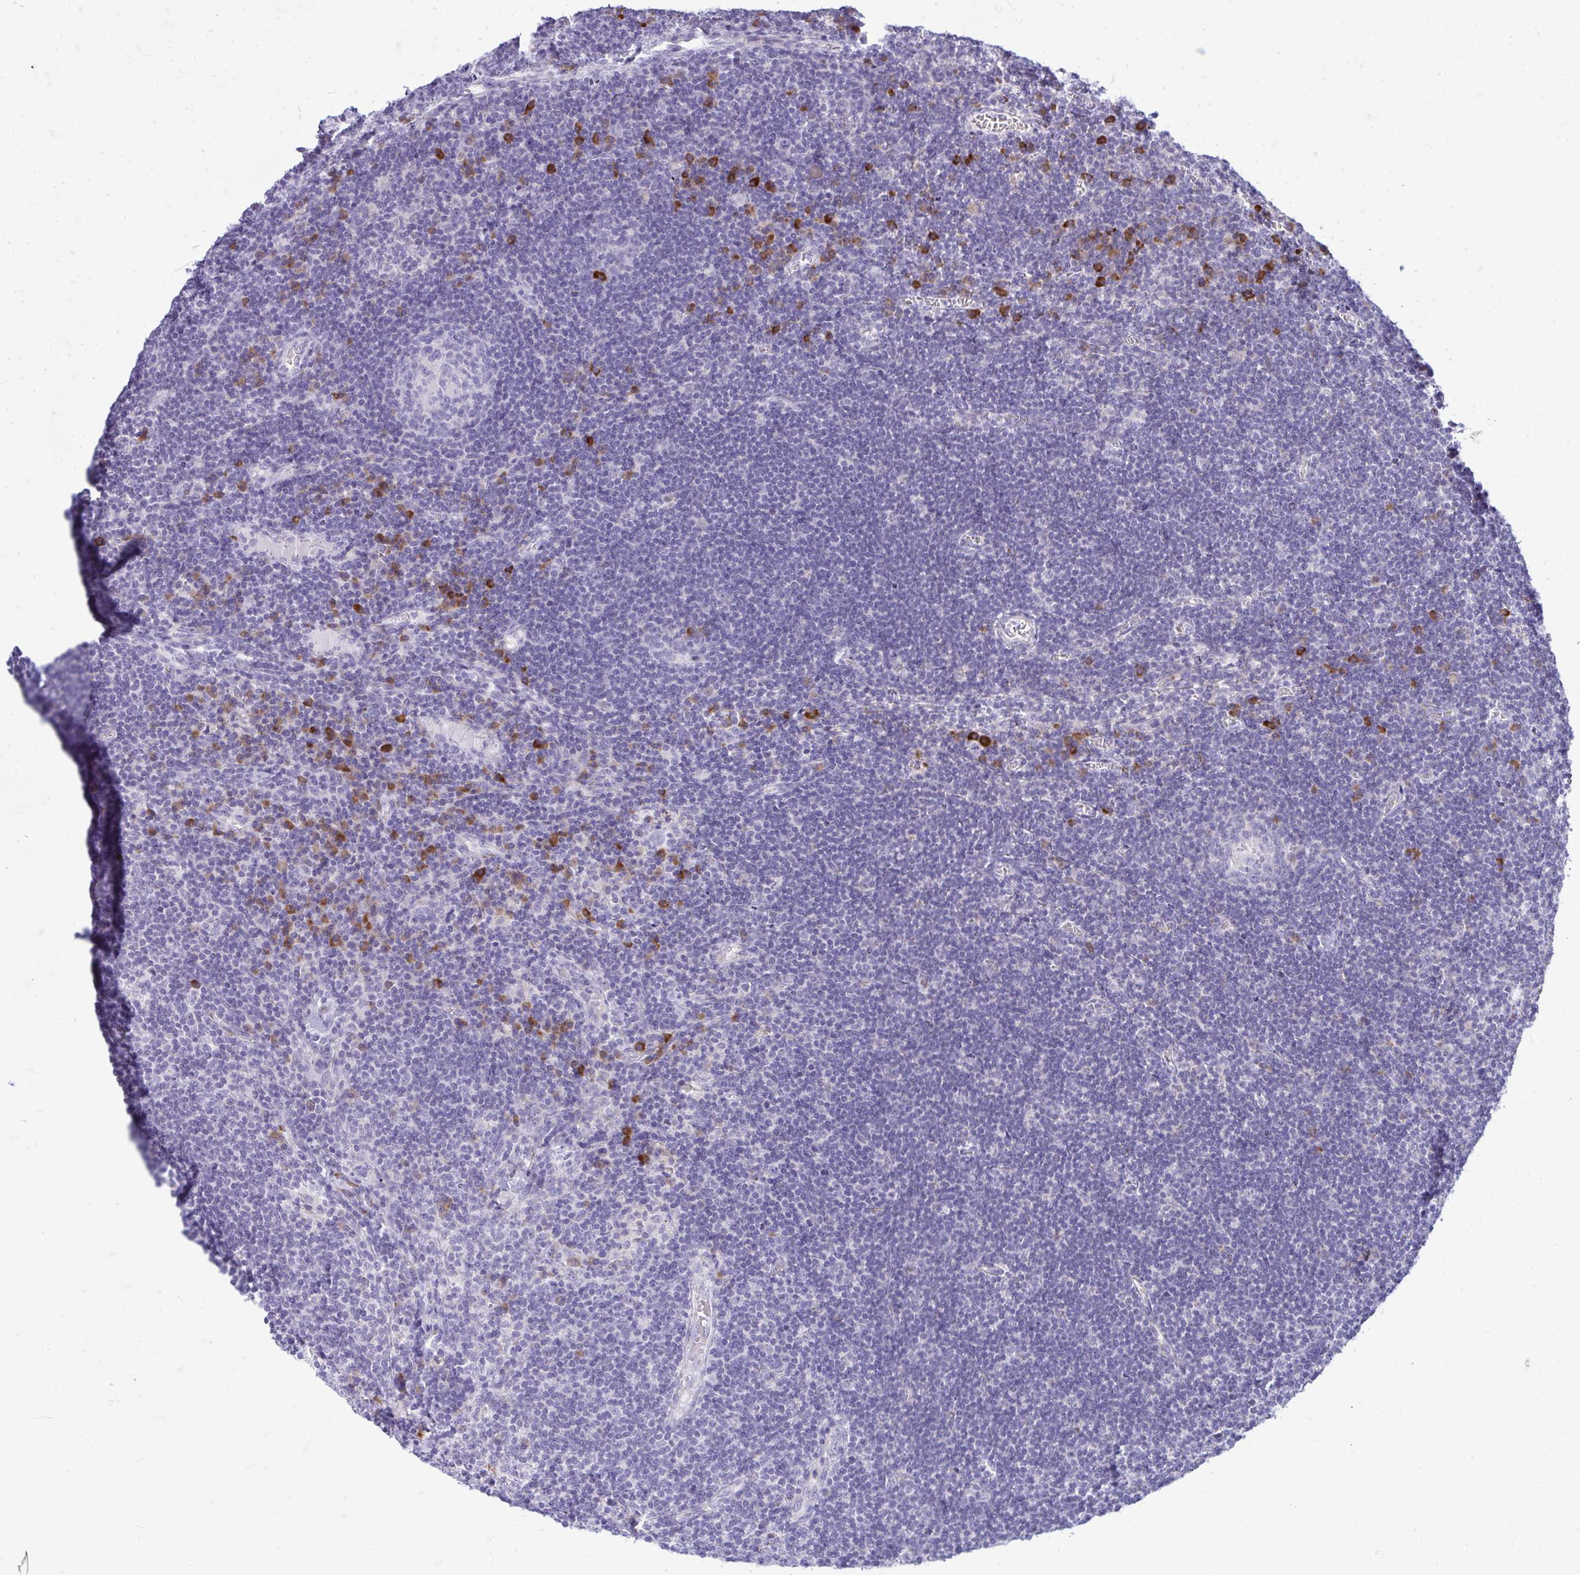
{"staining": {"intensity": "negative", "quantity": "none", "location": "none"}, "tissue": "lymph node", "cell_type": "Germinal center cells", "image_type": "normal", "snomed": [{"axis": "morphology", "description": "Normal tissue, NOS"}, {"axis": "topography", "description": "Lymph node"}], "caption": "Immunohistochemistry (IHC) photomicrograph of benign human lymph node stained for a protein (brown), which displays no positivity in germinal center cells. Brightfield microscopy of immunohistochemistry stained with DAB (brown) and hematoxylin (blue), captured at high magnification.", "gene": "TSPEAR", "patient": {"sex": "male", "age": 67}}